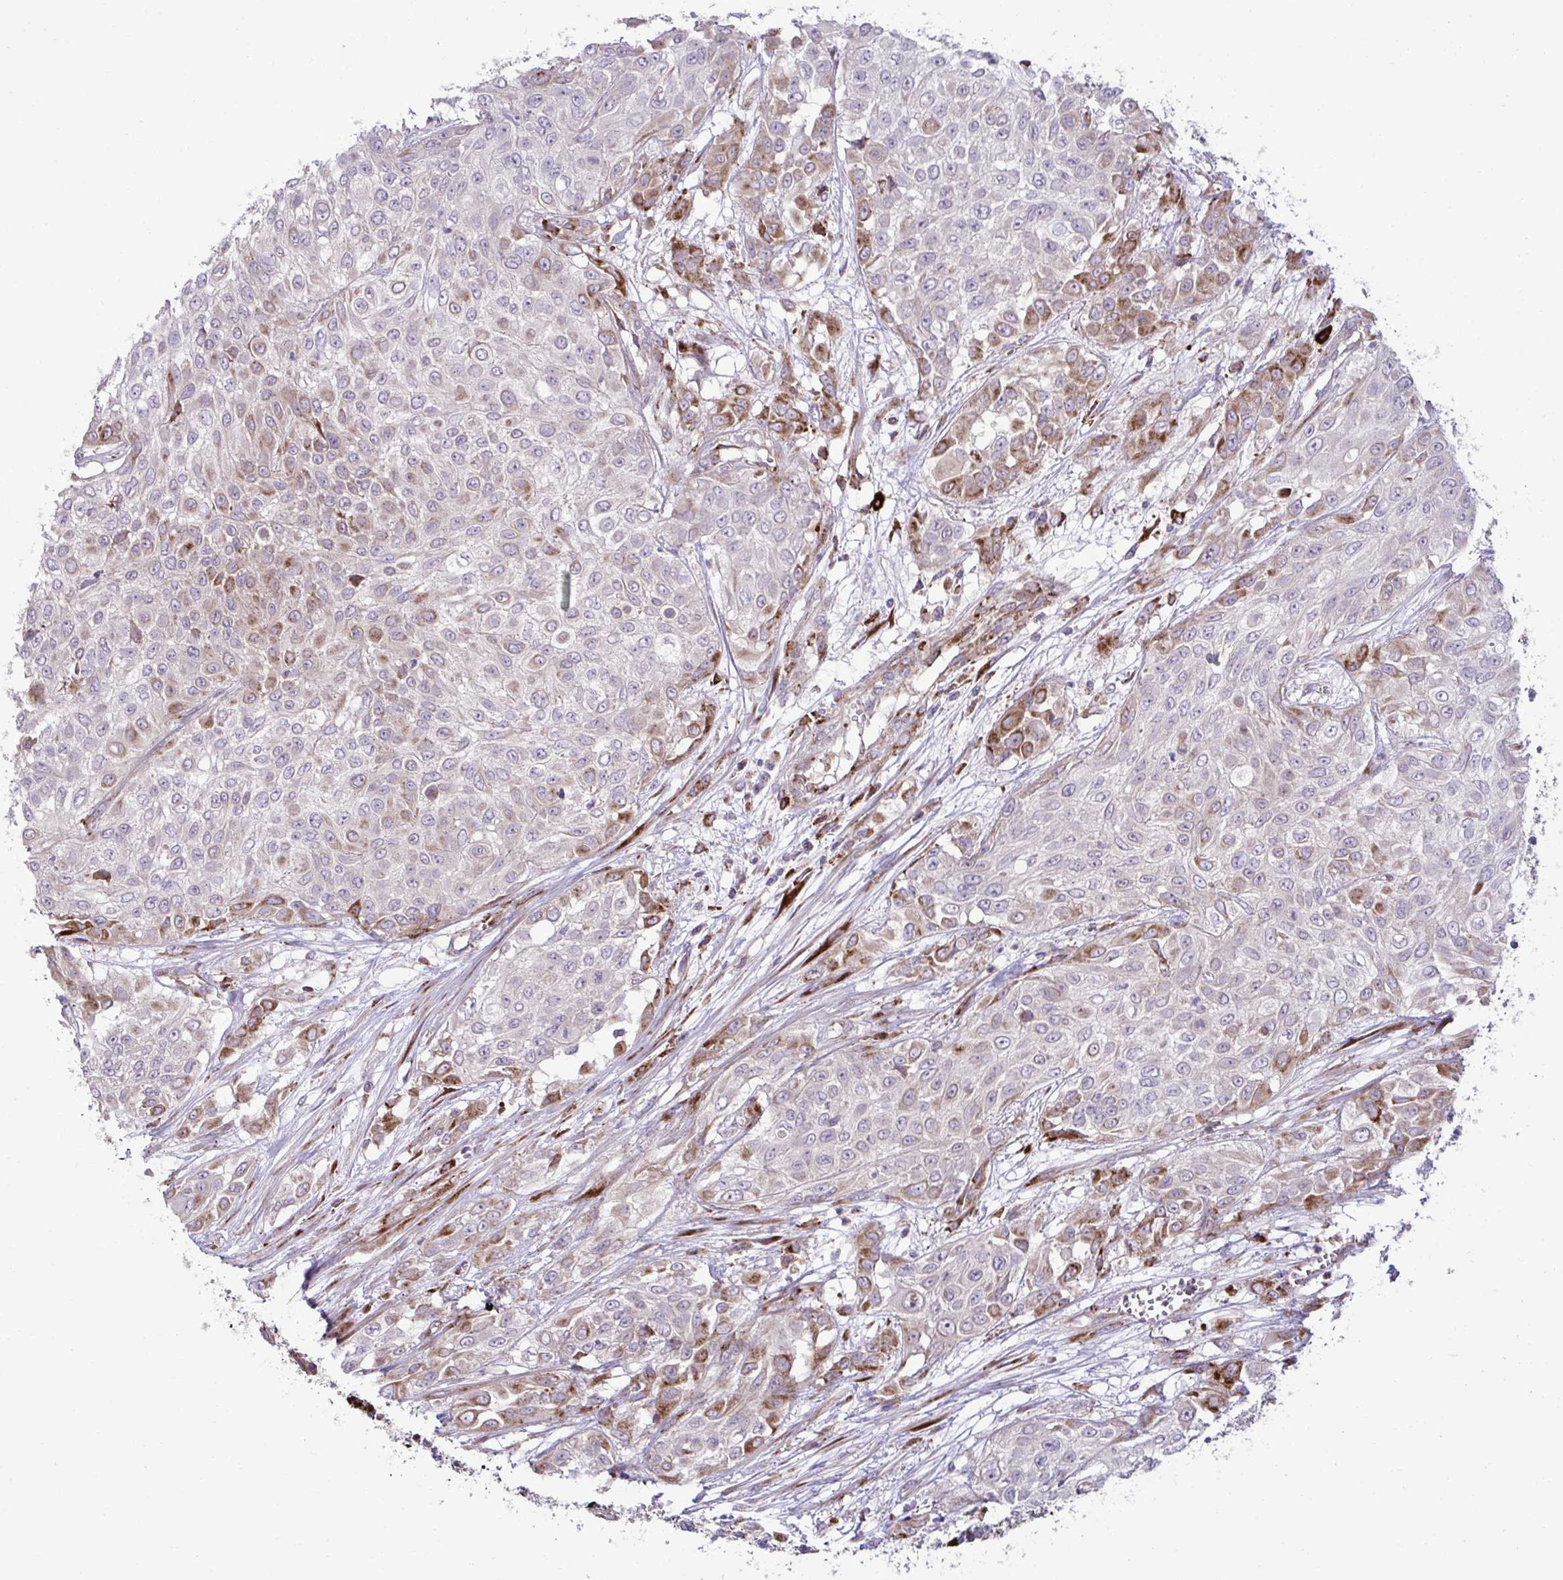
{"staining": {"intensity": "moderate", "quantity": "<25%", "location": "cytoplasmic/membranous"}, "tissue": "urothelial cancer", "cell_type": "Tumor cells", "image_type": "cancer", "snomed": [{"axis": "morphology", "description": "Urothelial carcinoma, High grade"}, {"axis": "topography", "description": "Urinary bladder"}], "caption": "Urothelial cancer stained for a protein (brown) demonstrates moderate cytoplasmic/membranous positive positivity in approximately <25% of tumor cells.", "gene": "LIMS1", "patient": {"sex": "male", "age": 57}}